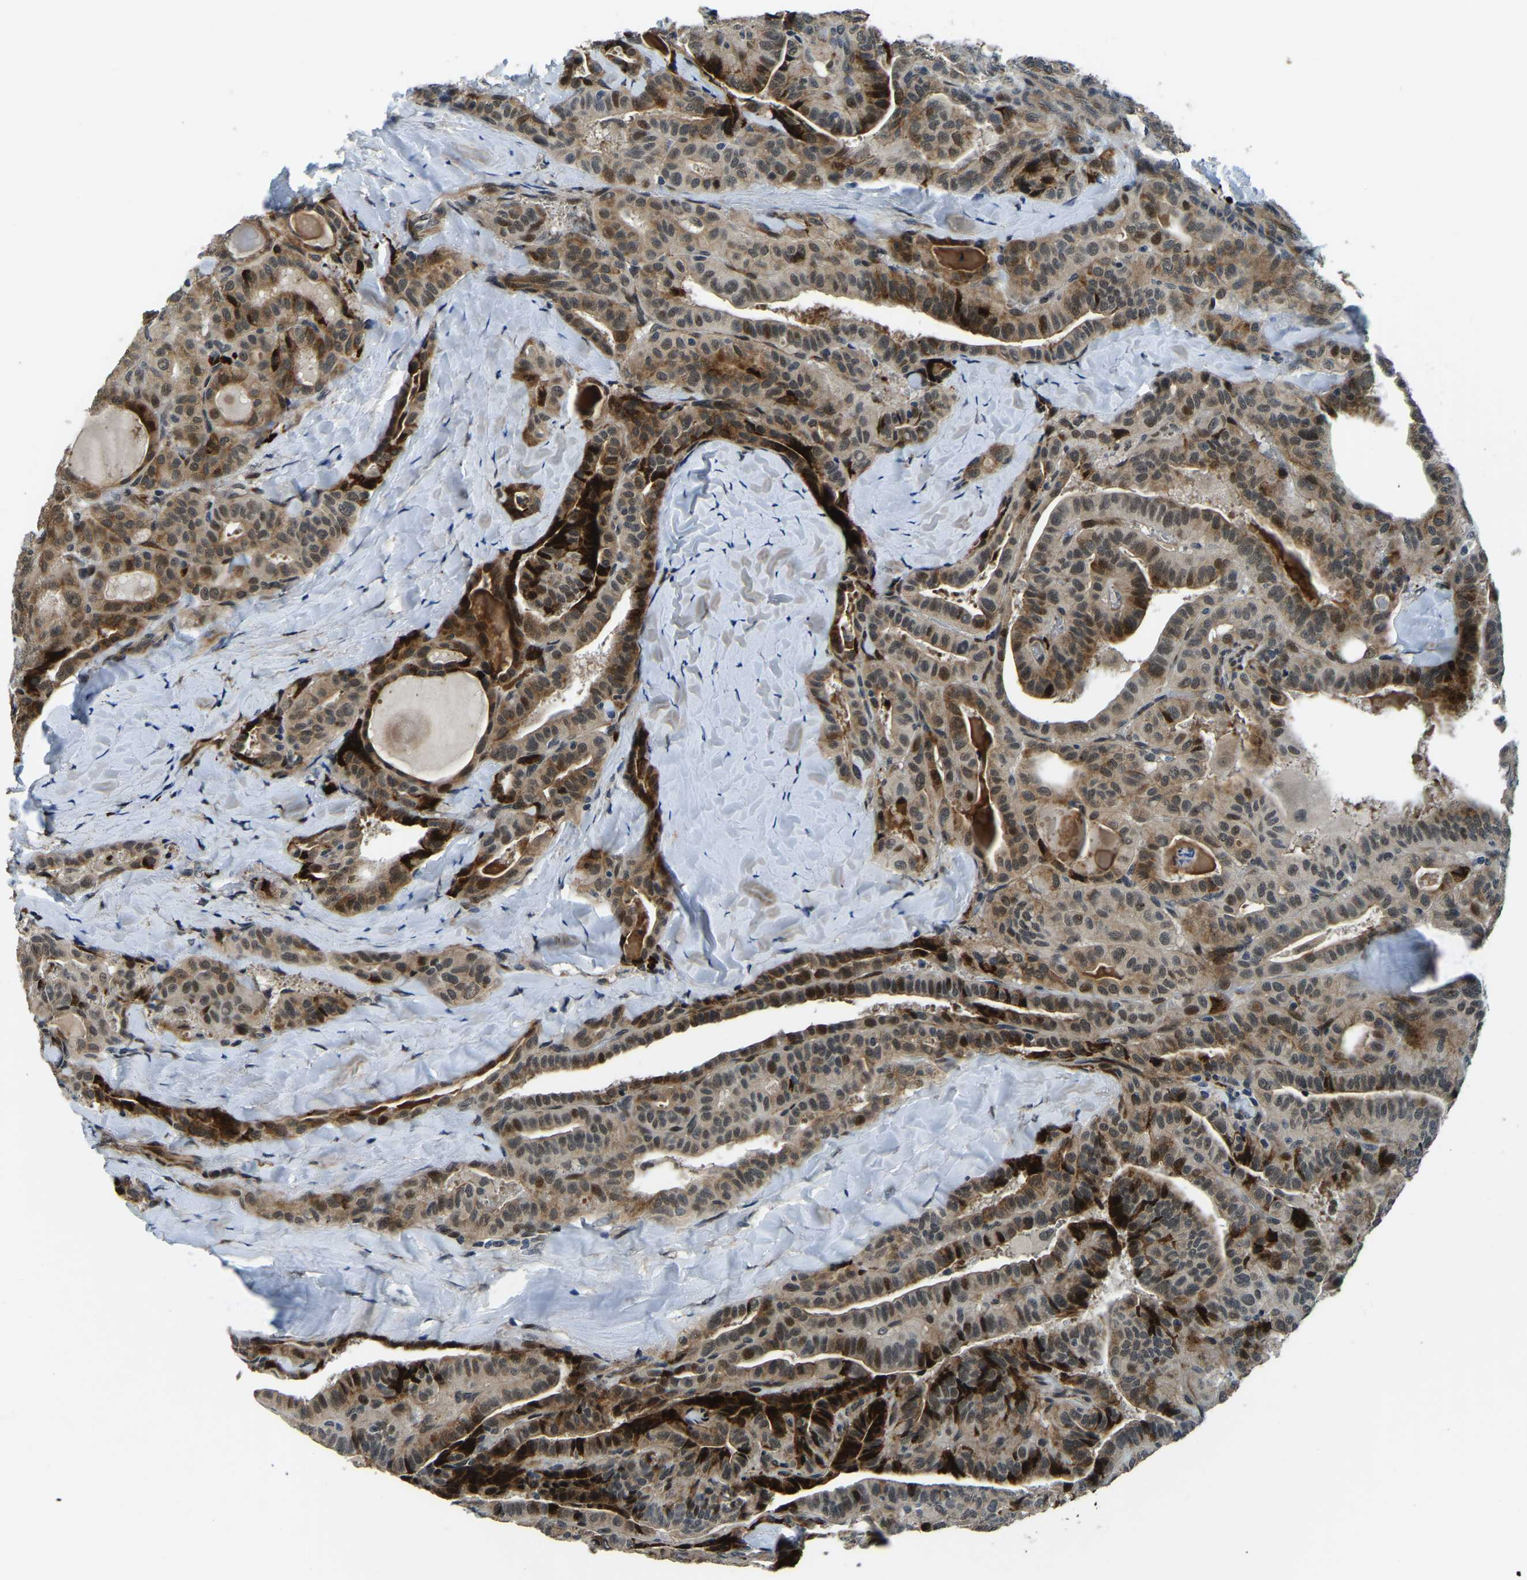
{"staining": {"intensity": "moderate", "quantity": ">75%", "location": "cytoplasmic/membranous,nuclear"}, "tissue": "thyroid cancer", "cell_type": "Tumor cells", "image_type": "cancer", "snomed": [{"axis": "morphology", "description": "Papillary adenocarcinoma, NOS"}, {"axis": "topography", "description": "Thyroid gland"}], "caption": "Protein staining reveals moderate cytoplasmic/membranous and nuclear expression in about >75% of tumor cells in thyroid papillary adenocarcinoma.", "gene": "ING2", "patient": {"sex": "male", "age": 77}}